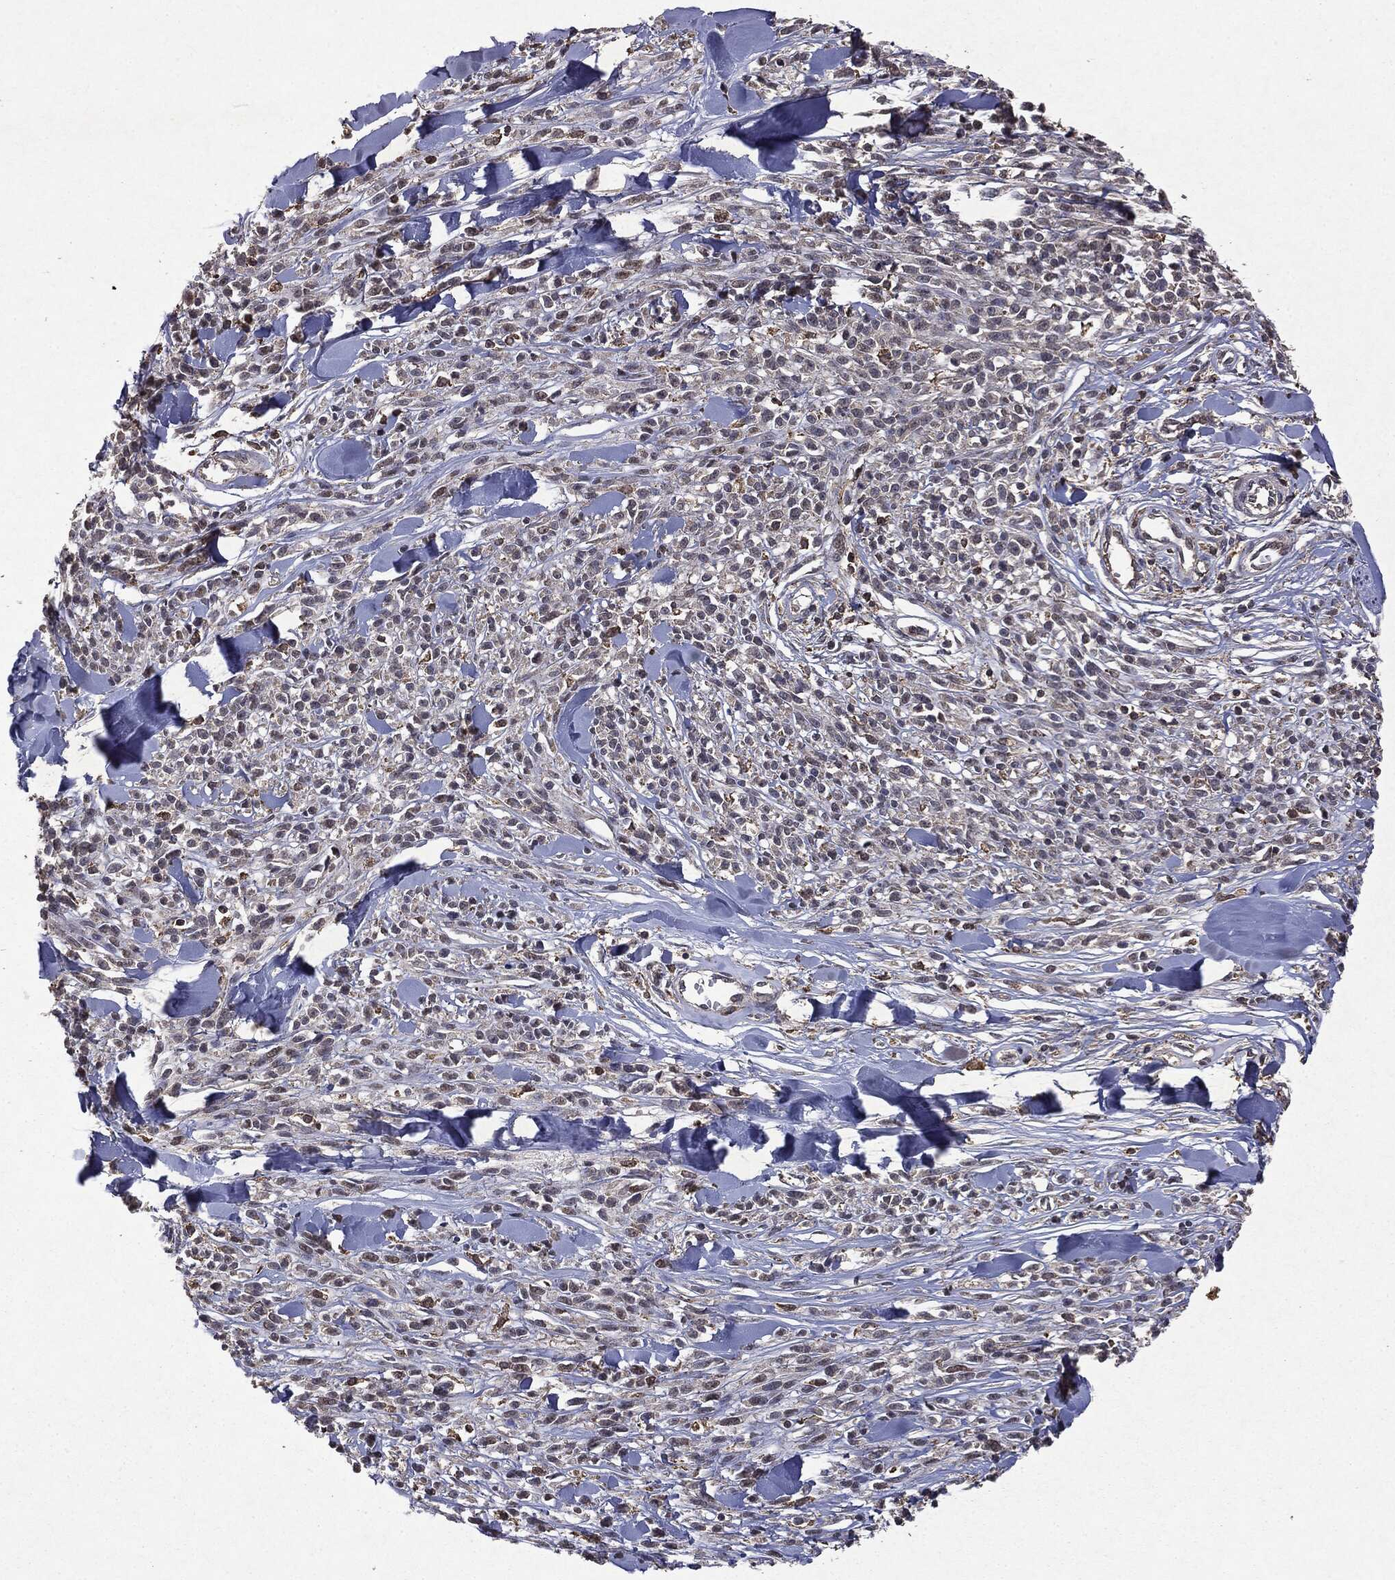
{"staining": {"intensity": "negative", "quantity": "none", "location": "none"}, "tissue": "melanoma", "cell_type": "Tumor cells", "image_type": "cancer", "snomed": [{"axis": "morphology", "description": "Malignant melanoma, NOS"}, {"axis": "topography", "description": "Skin"}, {"axis": "topography", "description": "Skin of trunk"}], "caption": "A micrograph of human melanoma is negative for staining in tumor cells. The staining is performed using DAB brown chromogen with nuclei counter-stained in using hematoxylin.", "gene": "PTEN", "patient": {"sex": "male", "age": 74}}